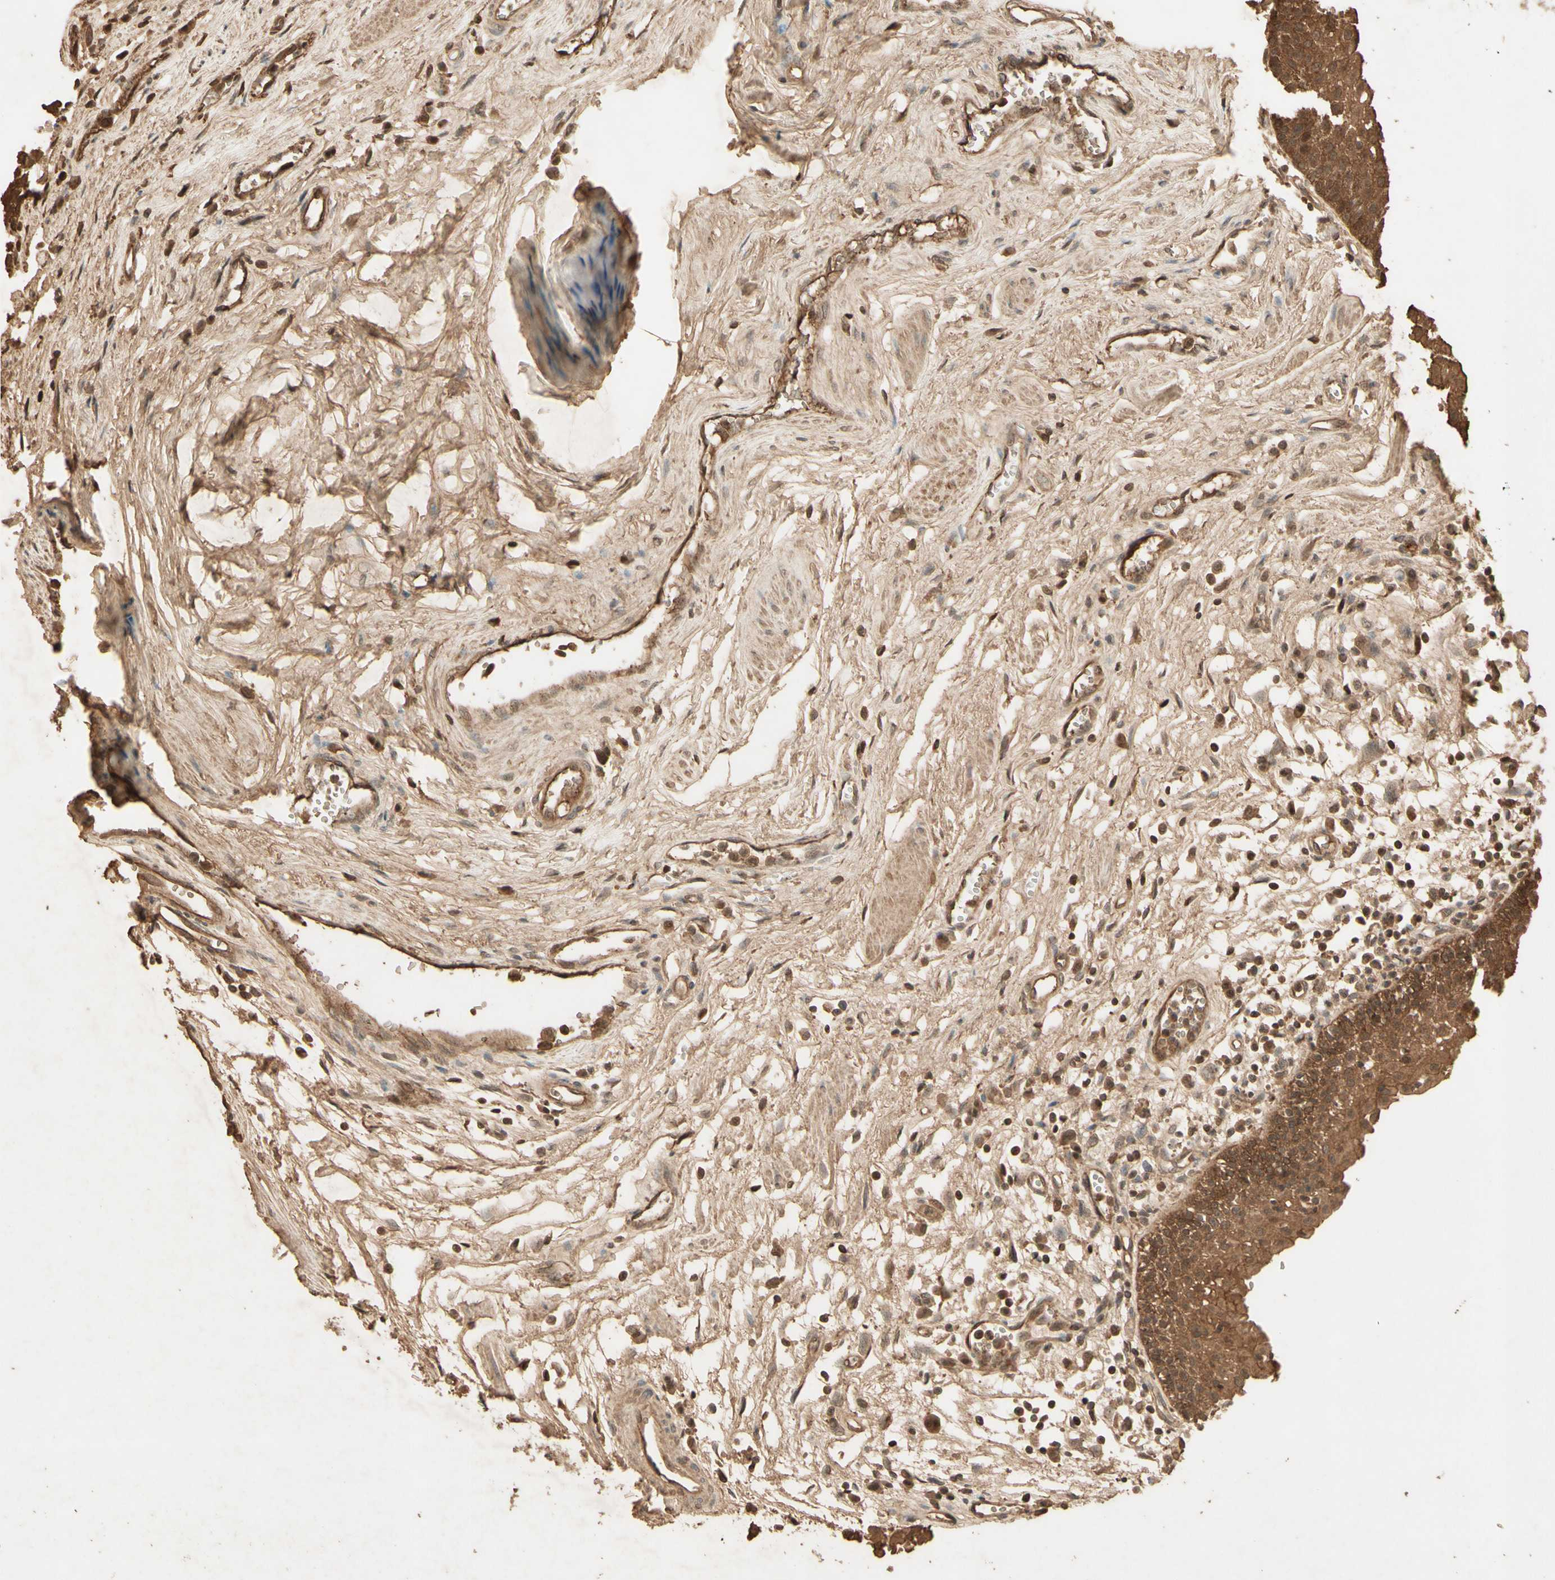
{"staining": {"intensity": "moderate", "quantity": ">75%", "location": "cytoplasmic/membranous"}, "tissue": "urothelial cancer", "cell_type": "Tumor cells", "image_type": "cancer", "snomed": [{"axis": "morphology", "description": "Urothelial carcinoma, High grade"}, {"axis": "topography", "description": "Urinary bladder"}], "caption": "Urothelial cancer was stained to show a protein in brown. There is medium levels of moderate cytoplasmic/membranous expression in approximately >75% of tumor cells.", "gene": "SMAD9", "patient": {"sex": "female", "age": 85}}